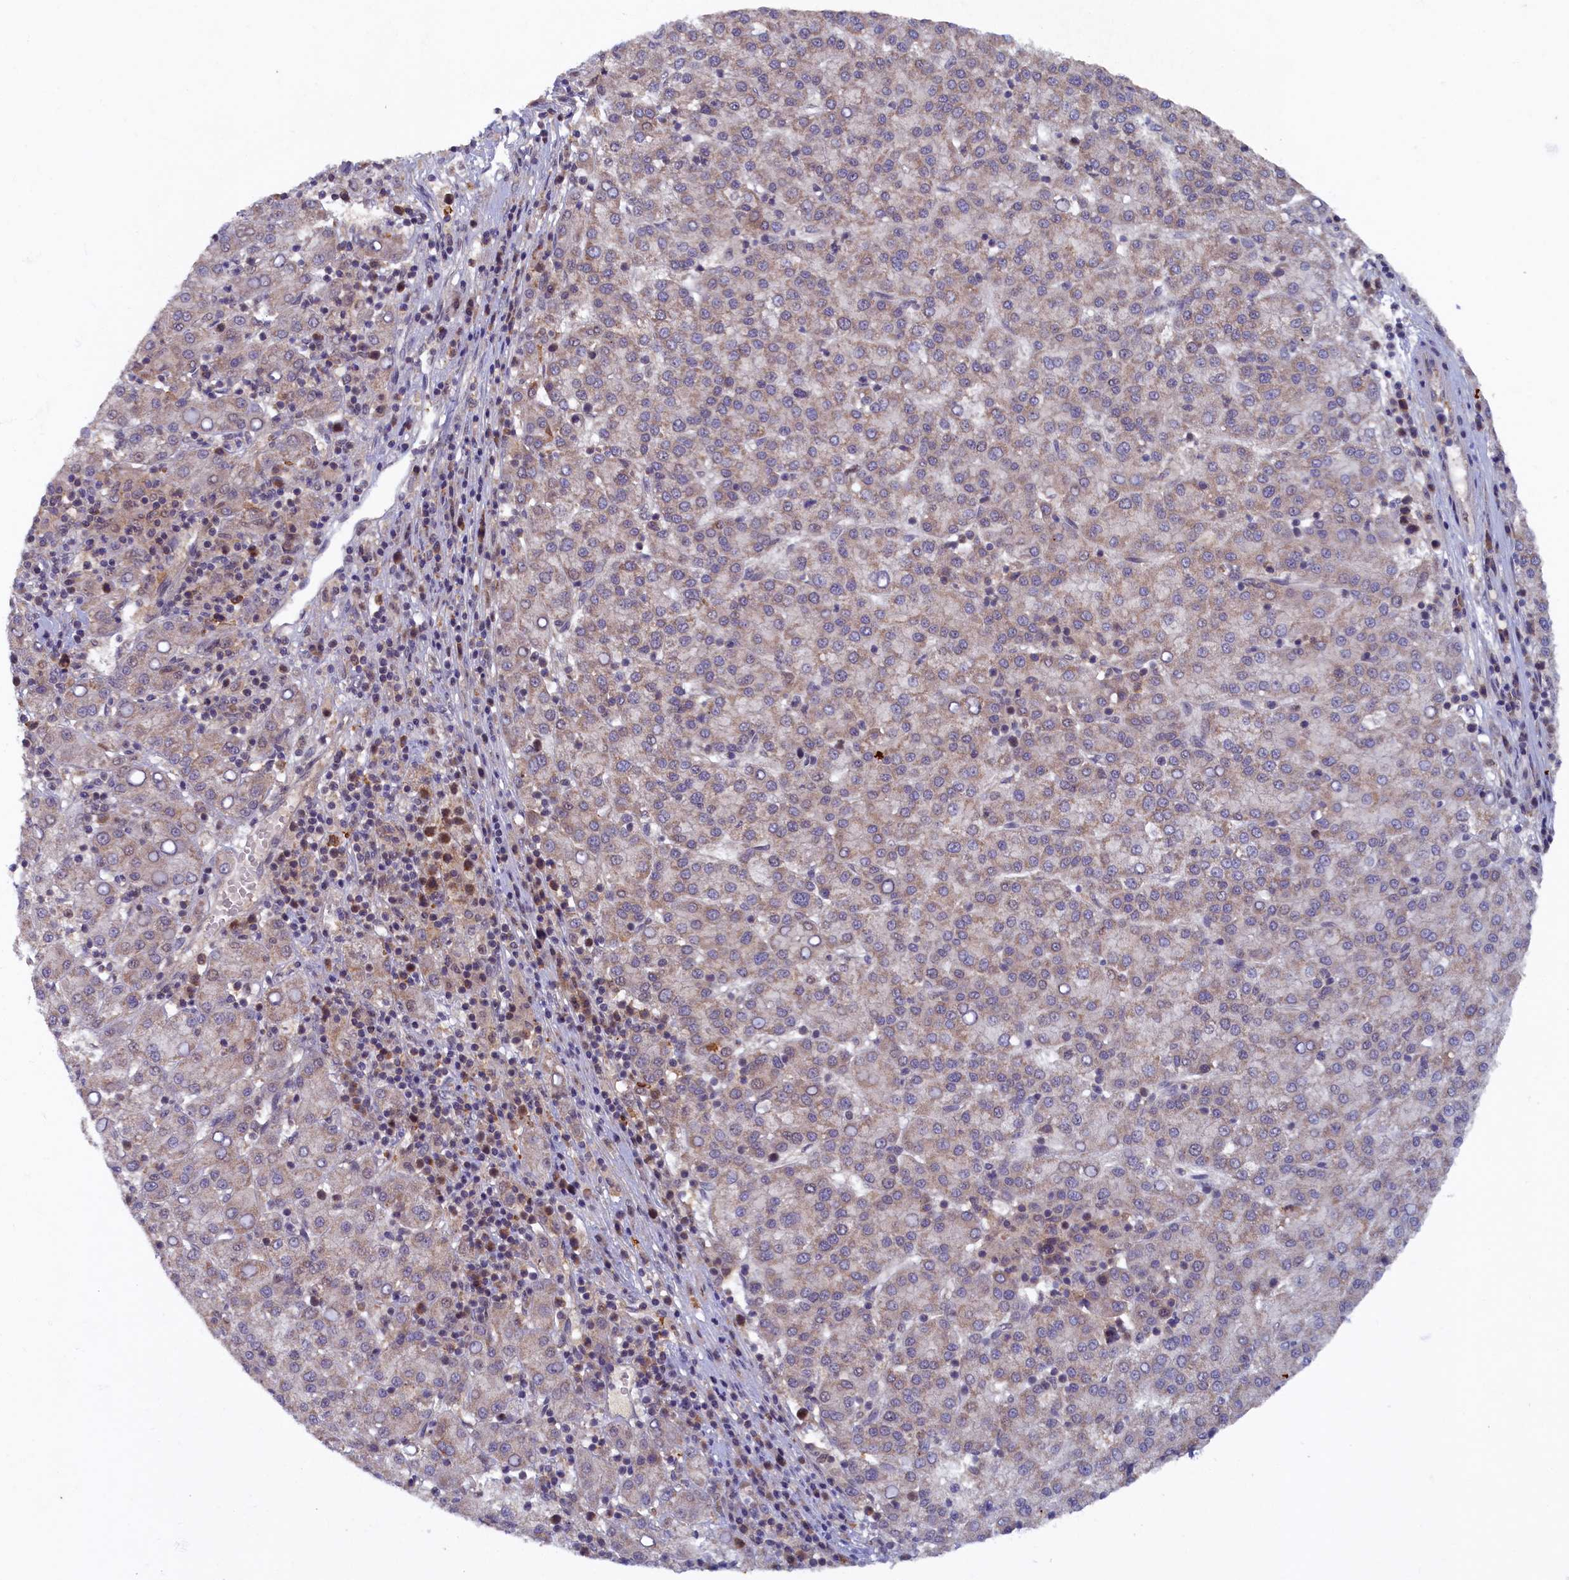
{"staining": {"intensity": "weak", "quantity": "25%-75%", "location": "cytoplasmic/membranous"}, "tissue": "liver cancer", "cell_type": "Tumor cells", "image_type": "cancer", "snomed": [{"axis": "morphology", "description": "Carcinoma, Hepatocellular, NOS"}, {"axis": "topography", "description": "Liver"}], "caption": "Tumor cells reveal low levels of weak cytoplasmic/membranous staining in about 25%-75% of cells in liver hepatocellular carcinoma.", "gene": "BRCA1", "patient": {"sex": "female", "age": 58}}